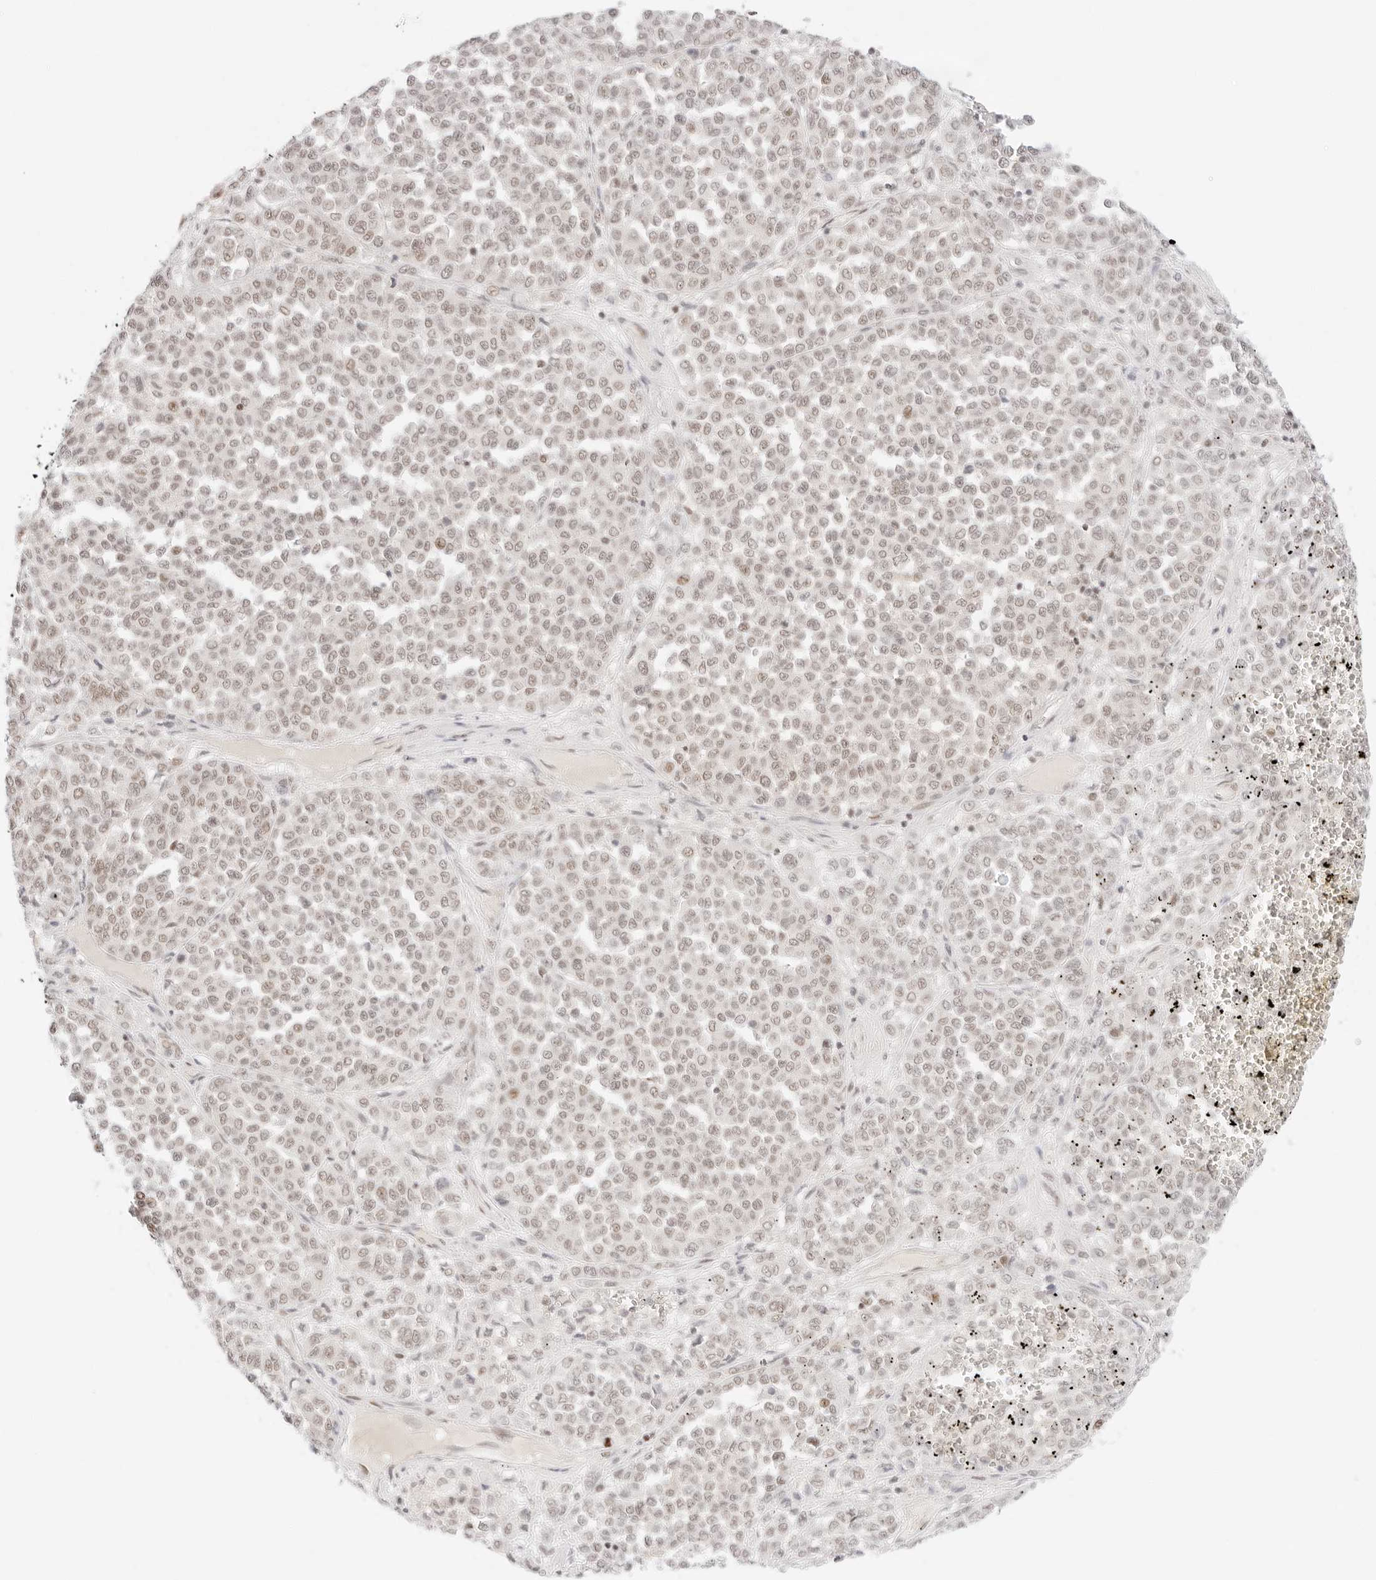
{"staining": {"intensity": "weak", "quantity": "25%-75%", "location": "nuclear"}, "tissue": "melanoma", "cell_type": "Tumor cells", "image_type": "cancer", "snomed": [{"axis": "morphology", "description": "Malignant melanoma, Metastatic site"}, {"axis": "topography", "description": "Pancreas"}], "caption": "A high-resolution image shows immunohistochemistry staining of malignant melanoma (metastatic site), which reveals weak nuclear staining in about 25%-75% of tumor cells.", "gene": "ITGA6", "patient": {"sex": "female", "age": 30}}